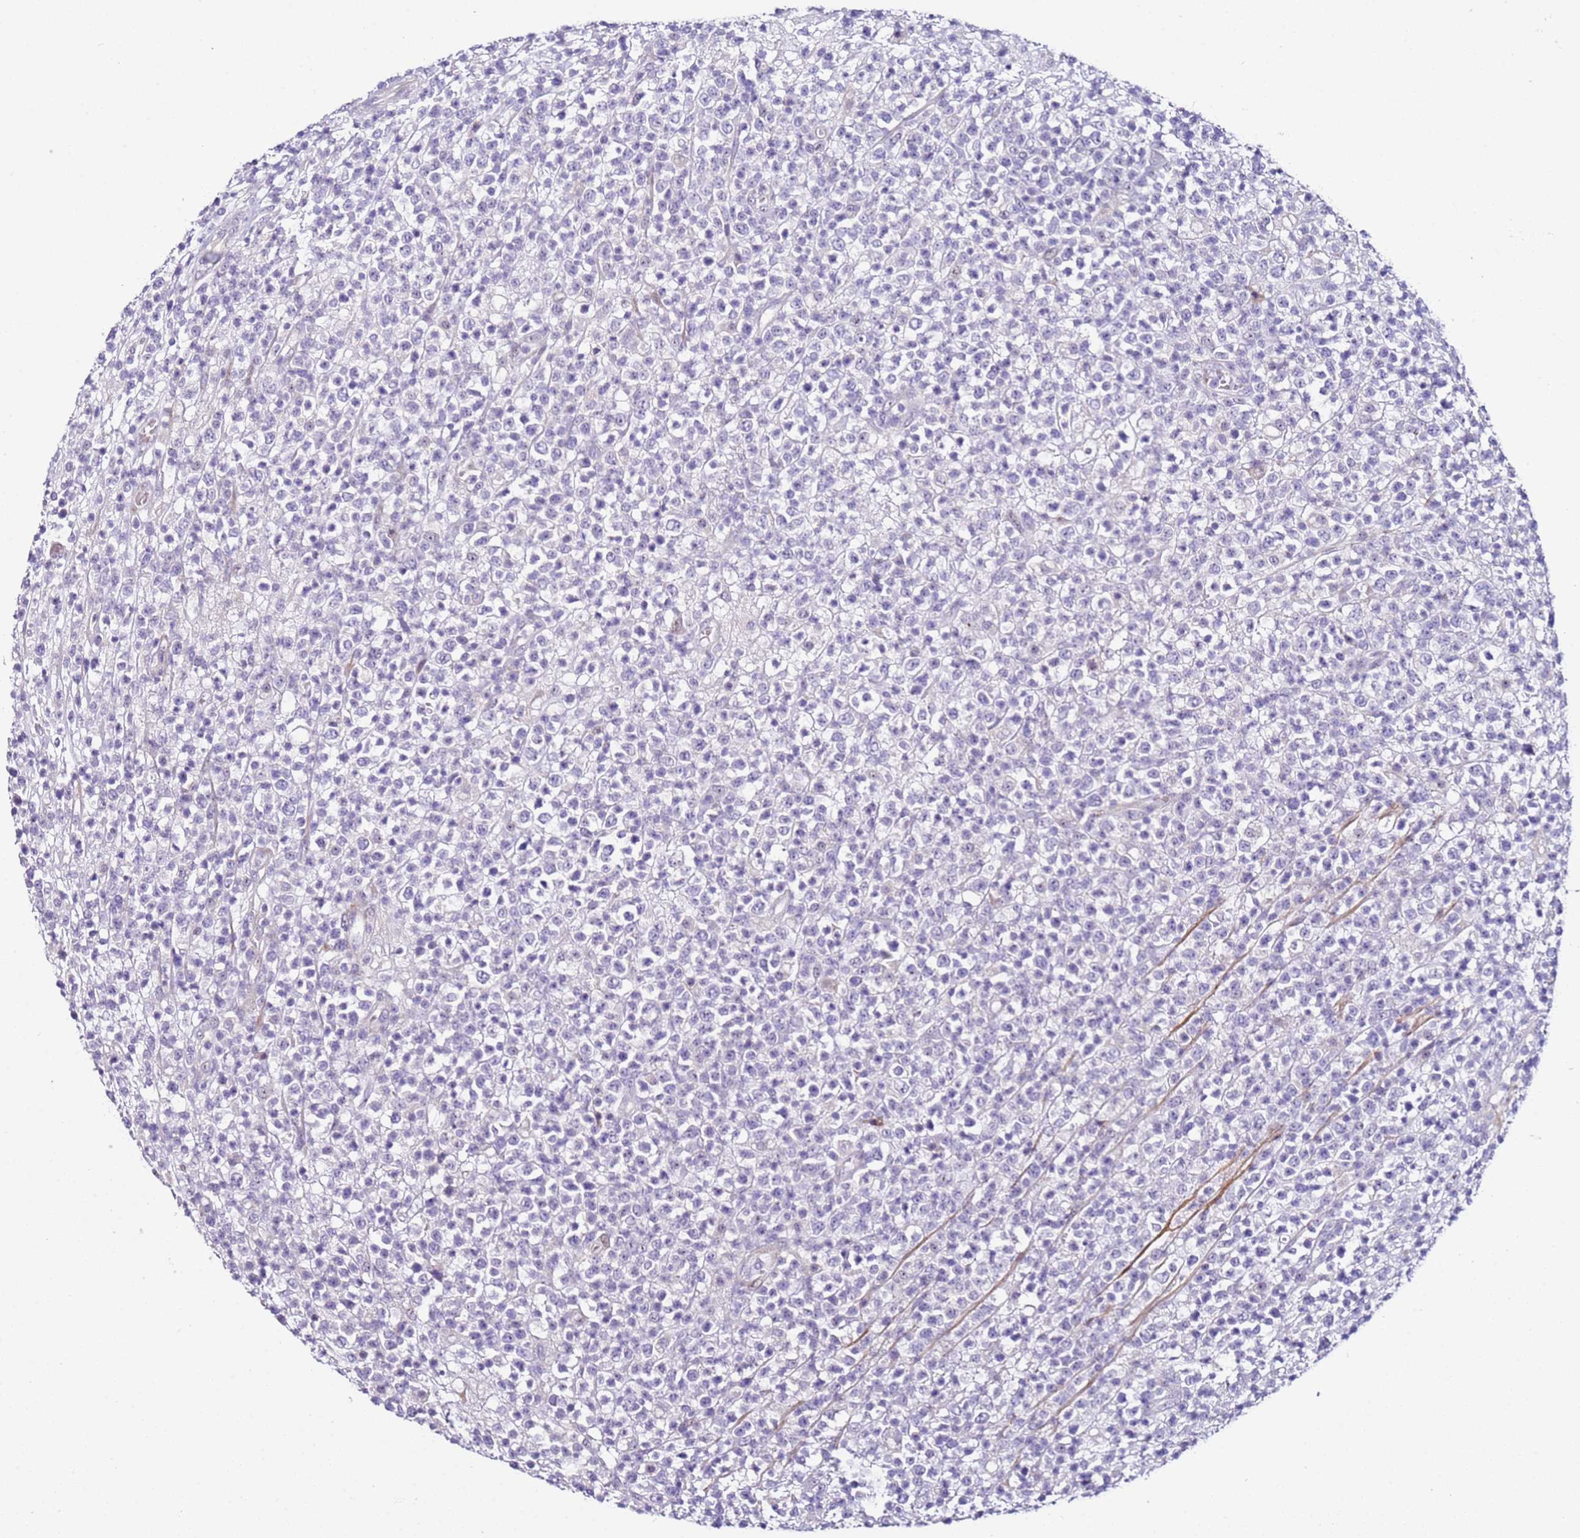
{"staining": {"intensity": "negative", "quantity": "none", "location": "none"}, "tissue": "lymphoma", "cell_type": "Tumor cells", "image_type": "cancer", "snomed": [{"axis": "morphology", "description": "Malignant lymphoma, non-Hodgkin's type, High grade"}, {"axis": "topography", "description": "Colon"}], "caption": "This is an immunohistochemistry histopathology image of human lymphoma. There is no expression in tumor cells.", "gene": "HGD", "patient": {"sex": "female", "age": 53}}